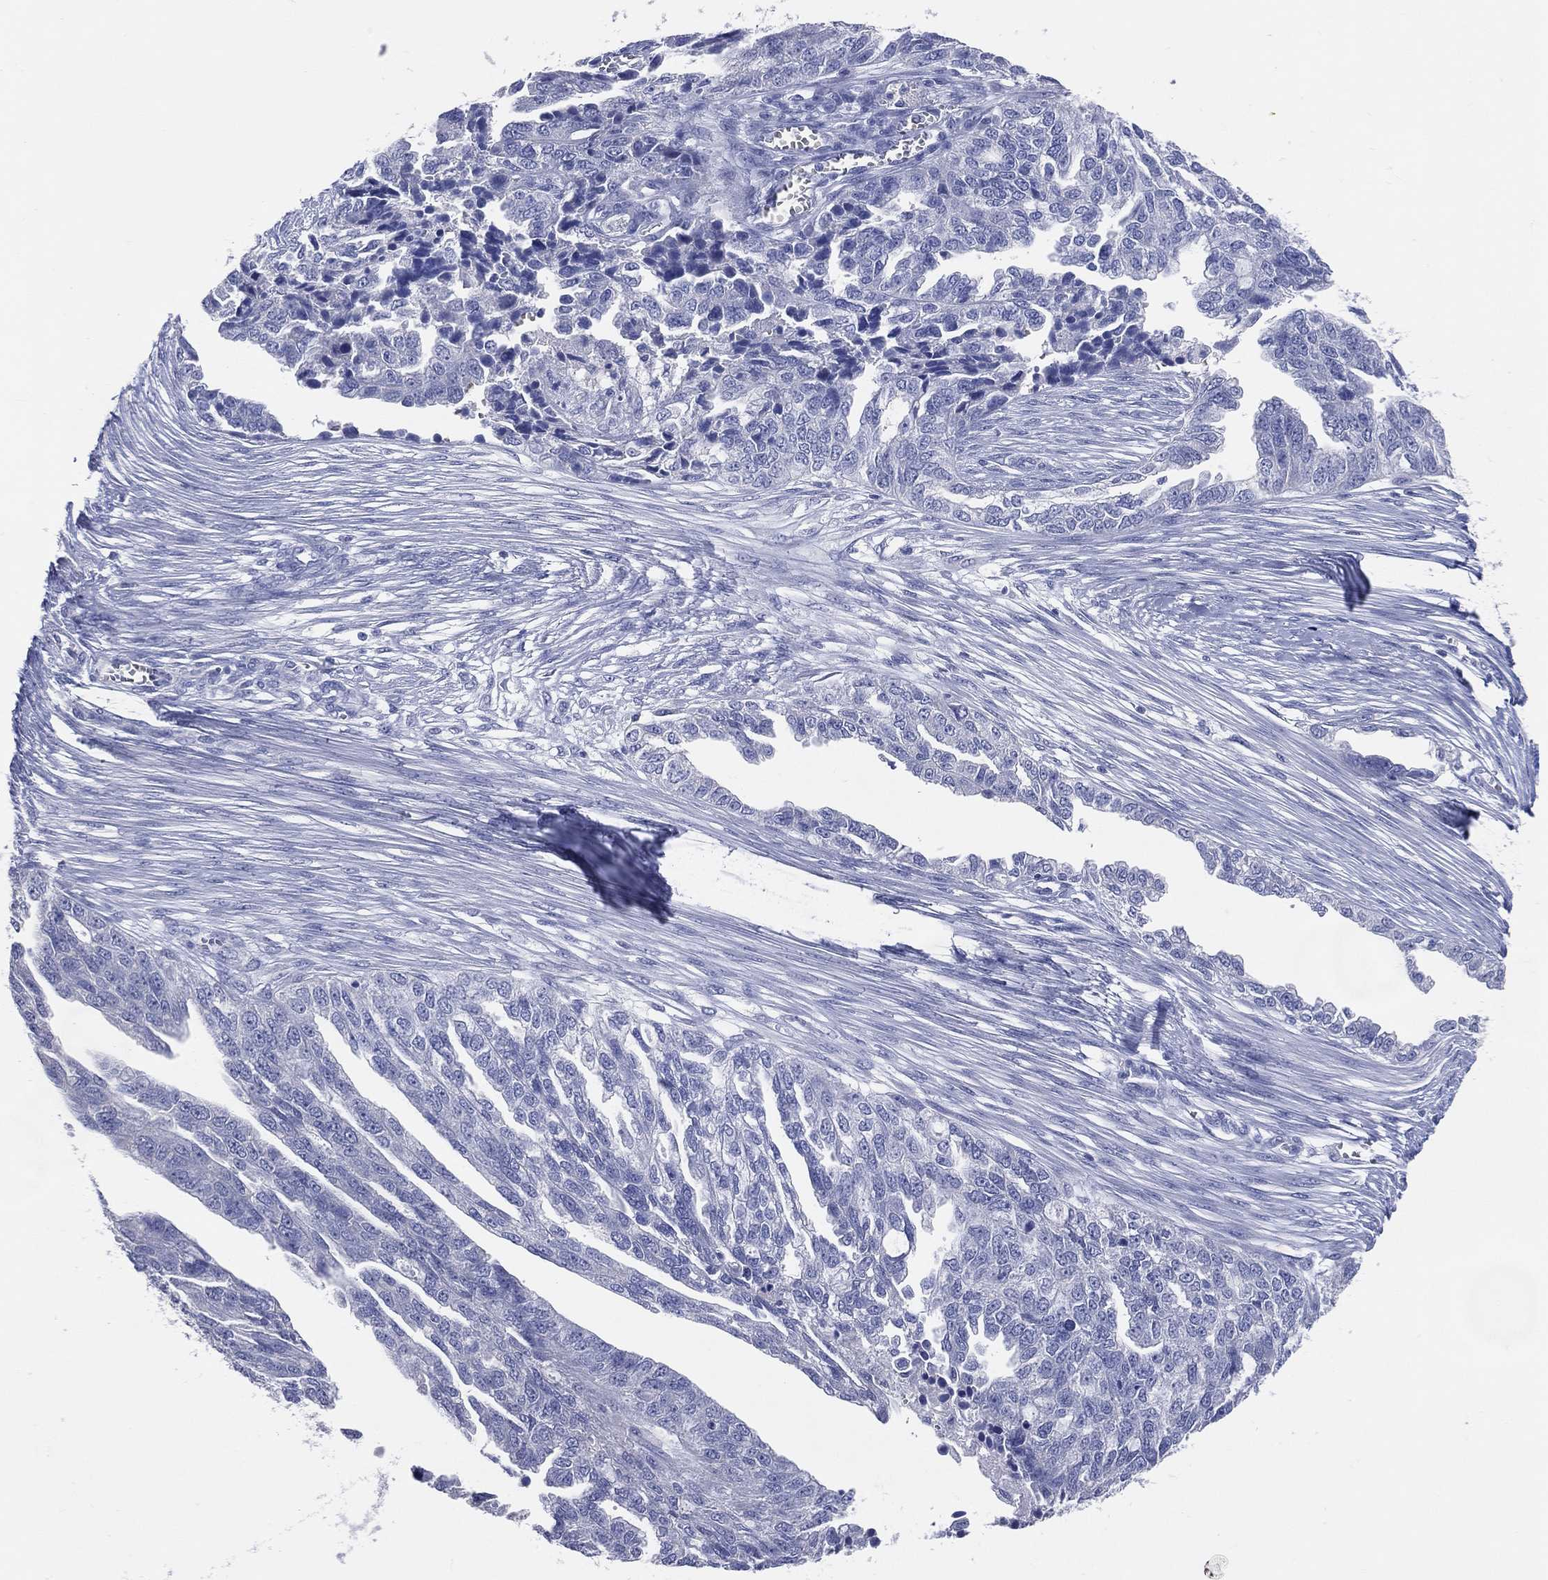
{"staining": {"intensity": "negative", "quantity": "none", "location": "none"}, "tissue": "ovarian cancer", "cell_type": "Tumor cells", "image_type": "cancer", "snomed": [{"axis": "morphology", "description": "Cystadenocarcinoma, serous, NOS"}, {"axis": "topography", "description": "Ovary"}], "caption": "High power microscopy image of an IHC image of ovarian cancer (serous cystadenocarcinoma), revealing no significant staining in tumor cells.", "gene": "DNAH6", "patient": {"sex": "female", "age": 51}}